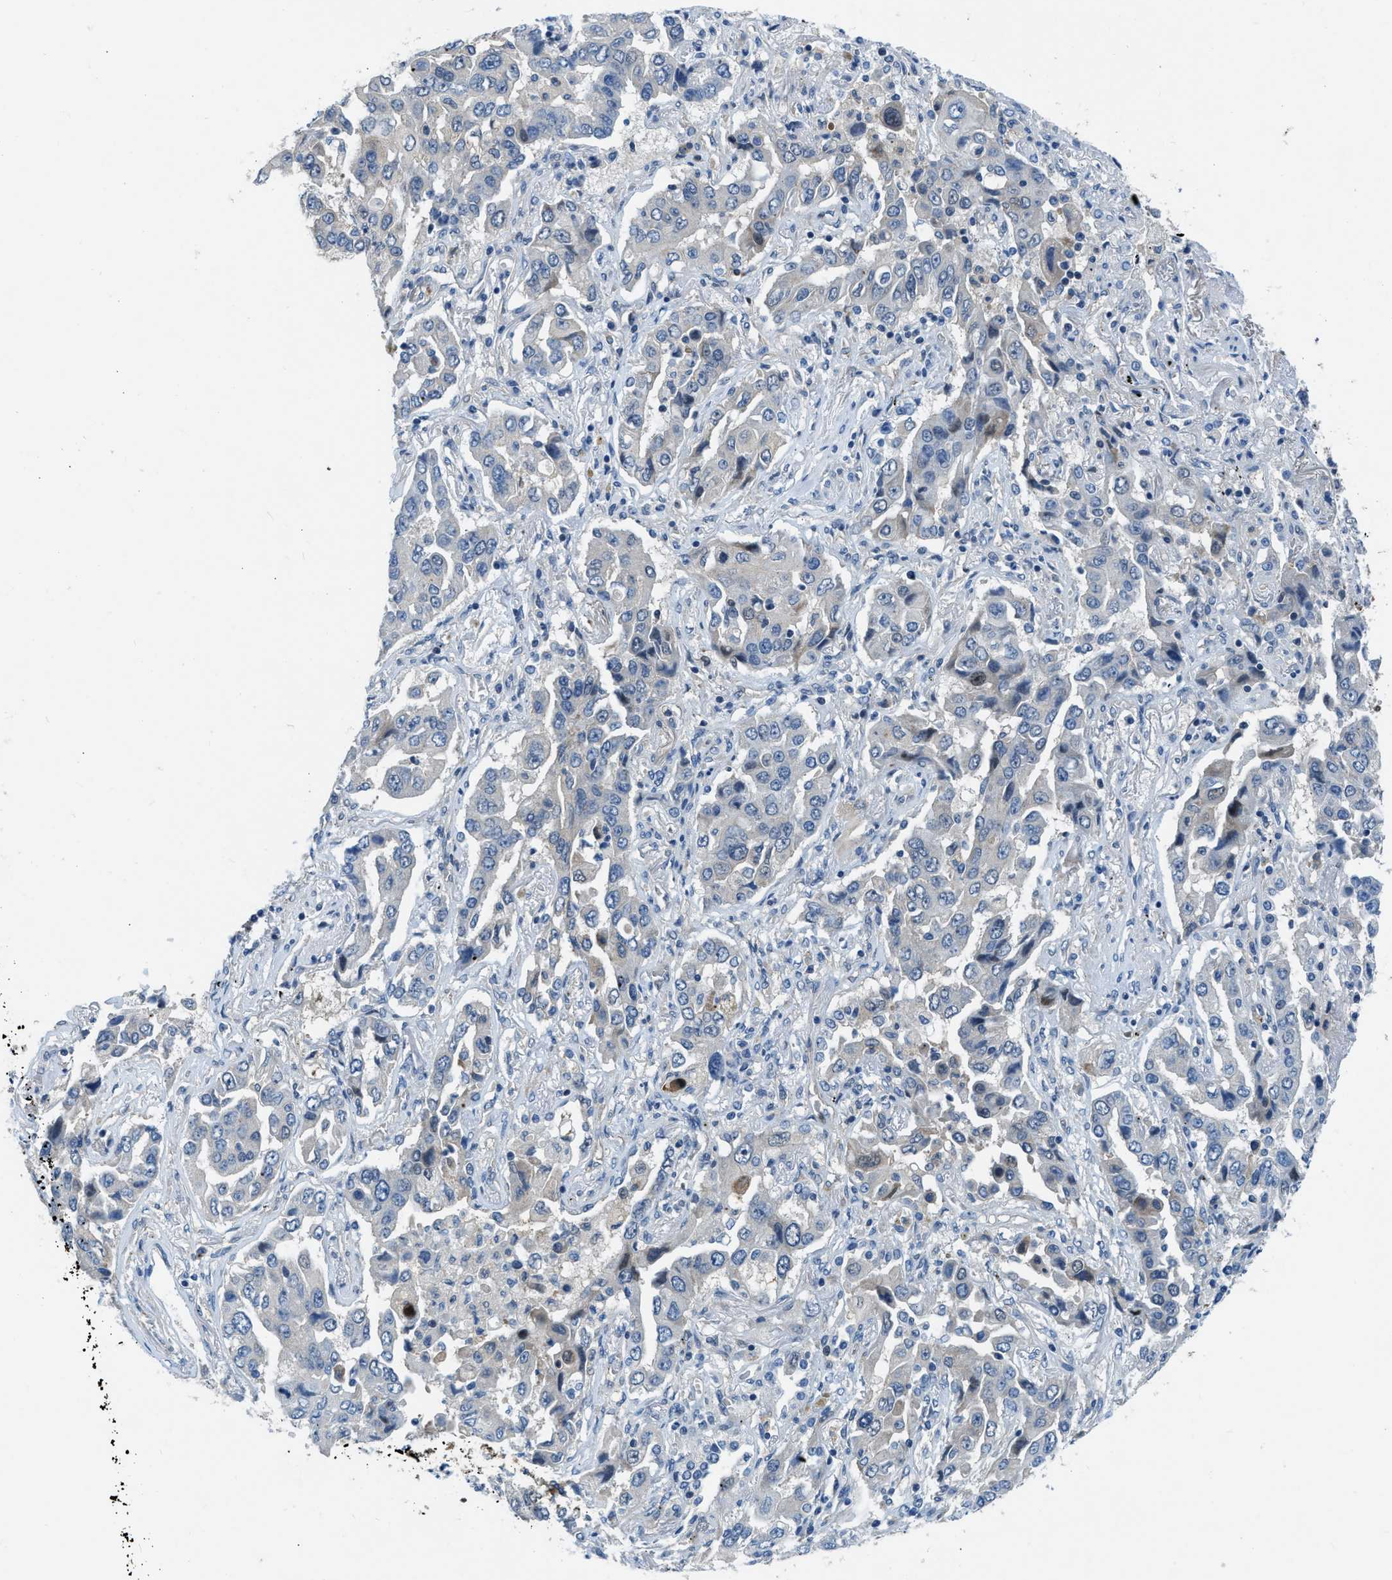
{"staining": {"intensity": "negative", "quantity": "none", "location": "none"}, "tissue": "lung cancer", "cell_type": "Tumor cells", "image_type": "cancer", "snomed": [{"axis": "morphology", "description": "Adenocarcinoma, NOS"}, {"axis": "topography", "description": "Lung"}], "caption": "DAB immunohistochemical staining of human adenocarcinoma (lung) shows no significant positivity in tumor cells. (DAB (3,3'-diaminobenzidine) immunohistochemistry with hematoxylin counter stain).", "gene": "PFKP", "patient": {"sex": "female", "age": 65}}